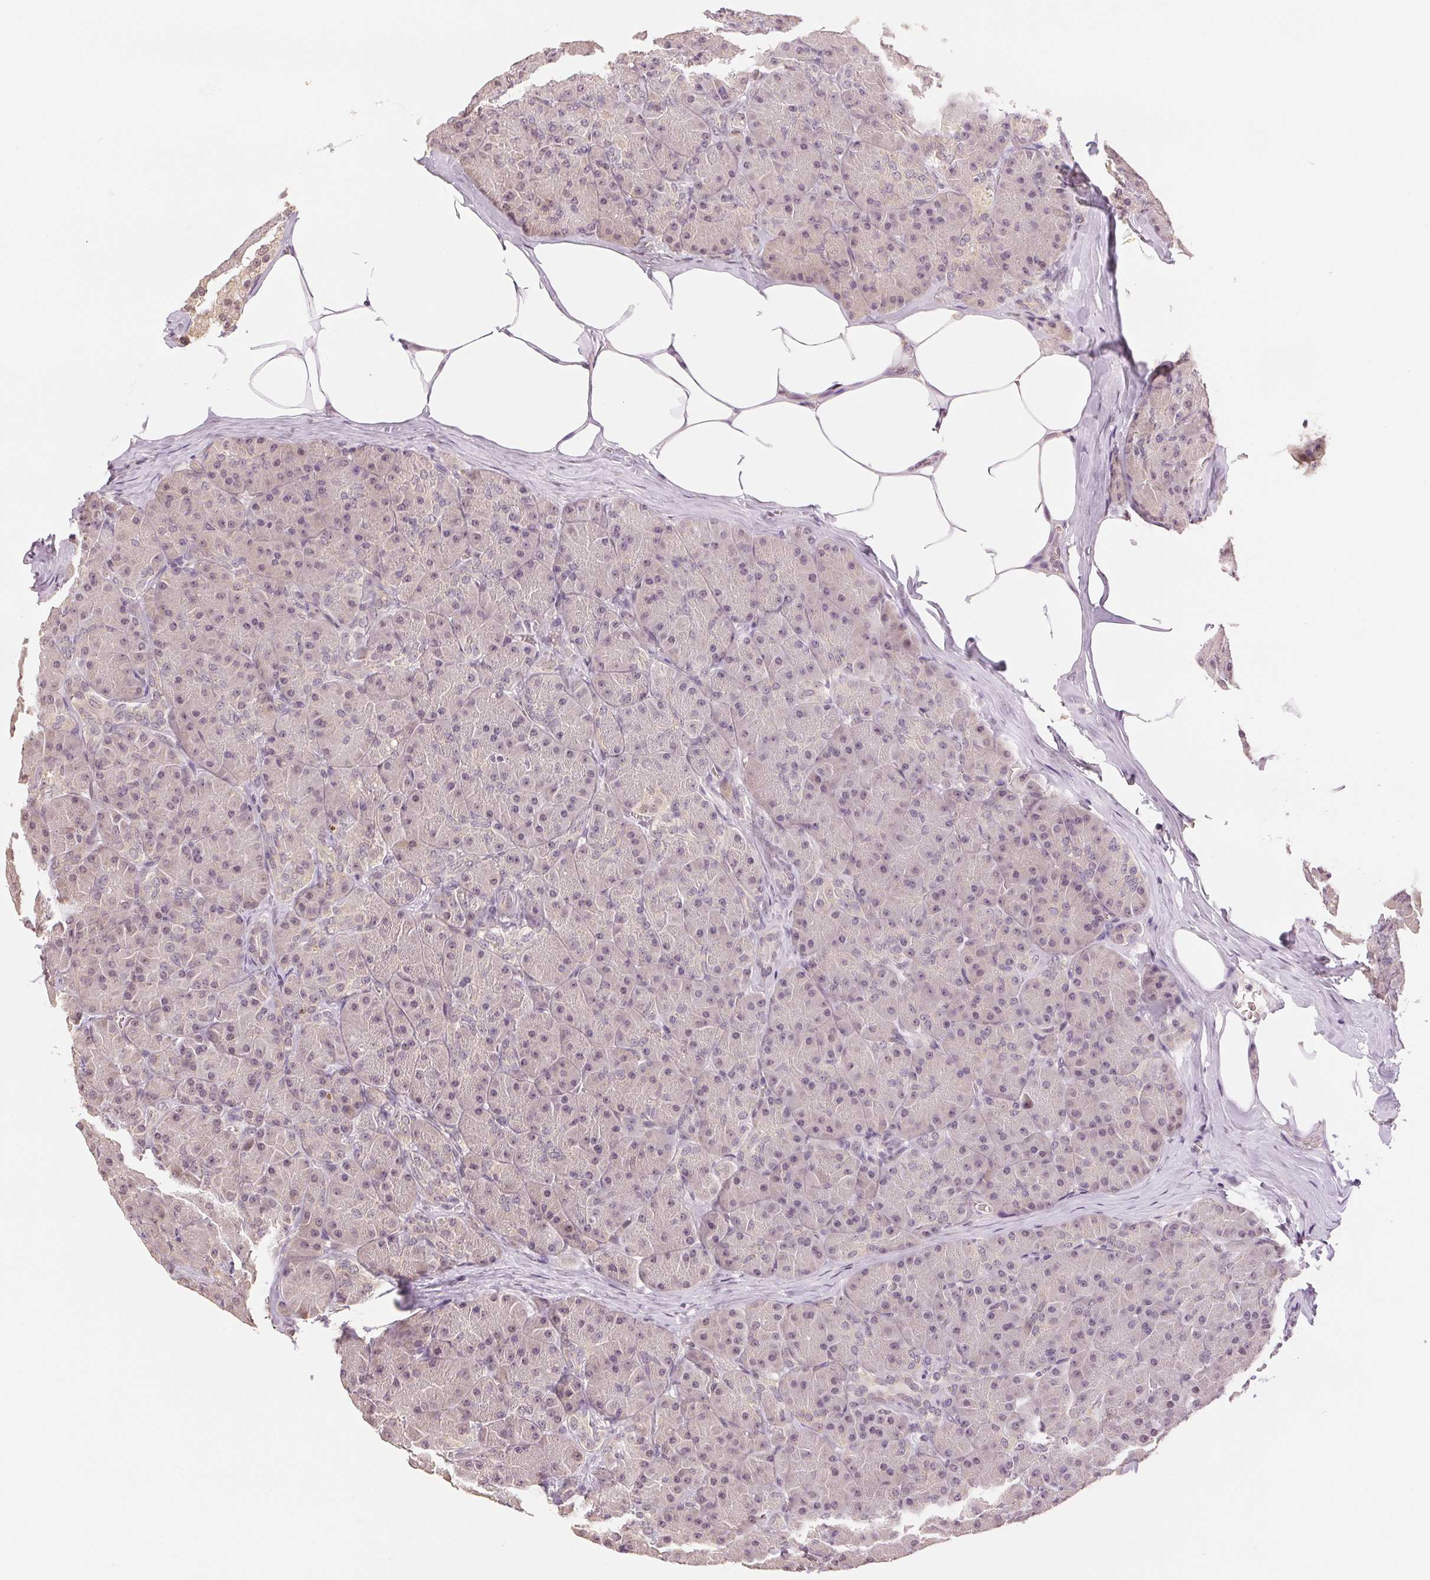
{"staining": {"intensity": "weak", "quantity": "25%-75%", "location": "nuclear"}, "tissue": "pancreas", "cell_type": "Exocrine glandular cells", "image_type": "normal", "snomed": [{"axis": "morphology", "description": "Normal tissue, NOS"}, {"axis": "topography", "description": "Pancreas"}], "caption": "The immunohistochemical stain shows weak nuclear staining in exocrine glandular cells of benign pancreas.", "gene": "PLCB1", "patient": {"sex": "male", "age": 57}}